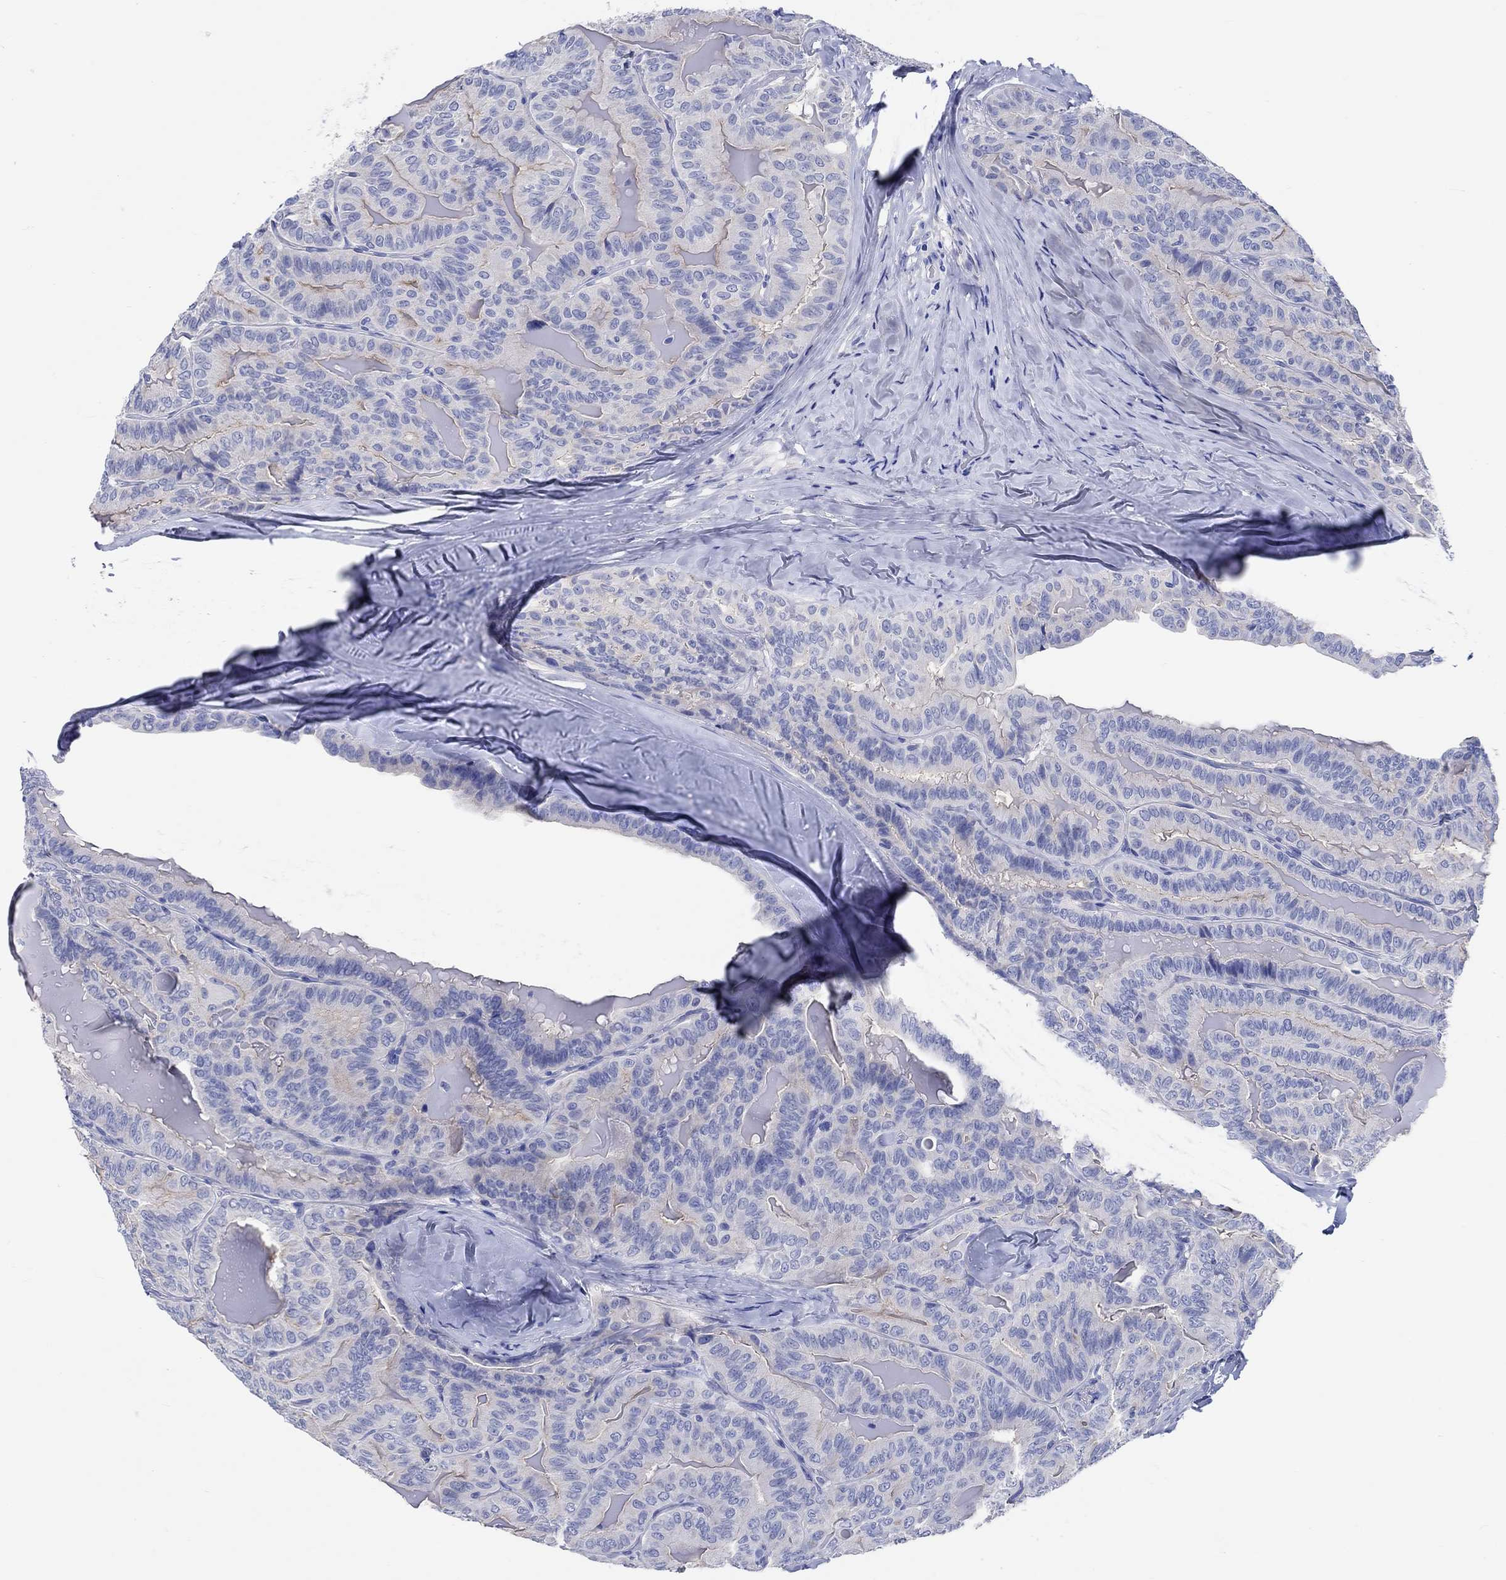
{"staining": {"intensity": "negative", "quantity": "none", "location": "none"}, "tissue": "thyroid cancer", "cell_type": "Tumor cells", "image_type": "cancer", "snomed": [{"axis": "morphology", "description": "Papillary adenocarcinoma, NOS"}, {"axis": "topography", "description": "Thyroid gland"}], "caption": "Immunohistochemical staining of papillary adenocarcinoma (thyroid) shows no significant expression in tumor cells.", "gene": "SHISA4", "patient": {"sex": "female", "age": 68}}